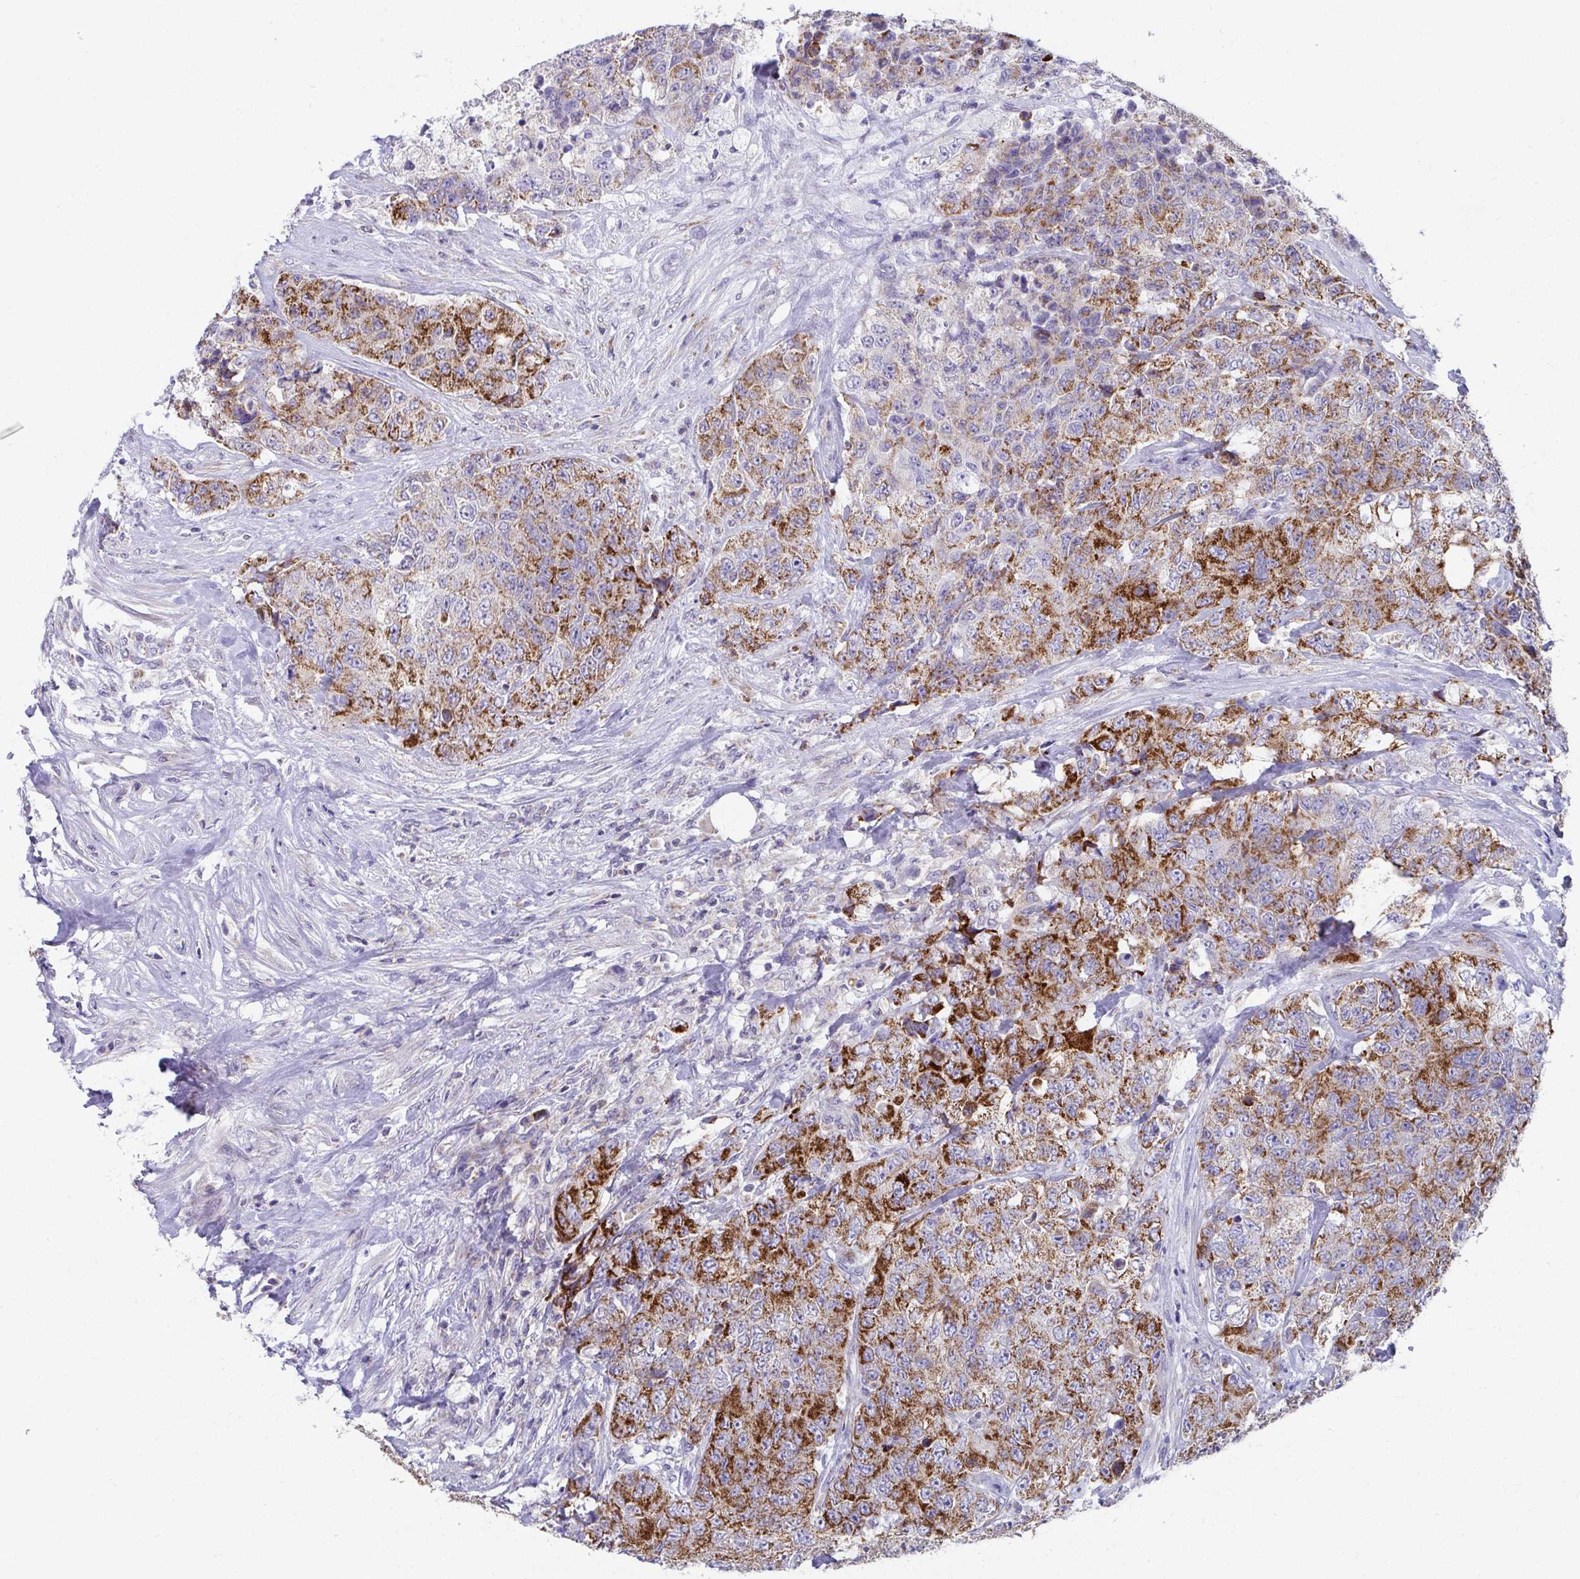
{"staining": {"intensity": "strong", "quantity": ">75%", "location": "cytoplasmic/membranous"}, "tissue": "urothelial cancer", "cell_type": "Tumor cells", "image_type": "cancer", "snomed": [{"axis": "morphology", "description": "Urothelial carcinoma, High grade"}, {"axis": "topography", "description": "Urinary bladder"}], "caption": "Immunohistochemical staining of human urothelial cancer demonstrates high levels of strong cytoplasmic/membranous protein expression in approximately >75% of tumor cells. (DAB IHC, brown staining for protein, blue staining for nuclei).", "gene": "EXOC5", "patient": {"sex": "female", "age": 78}}